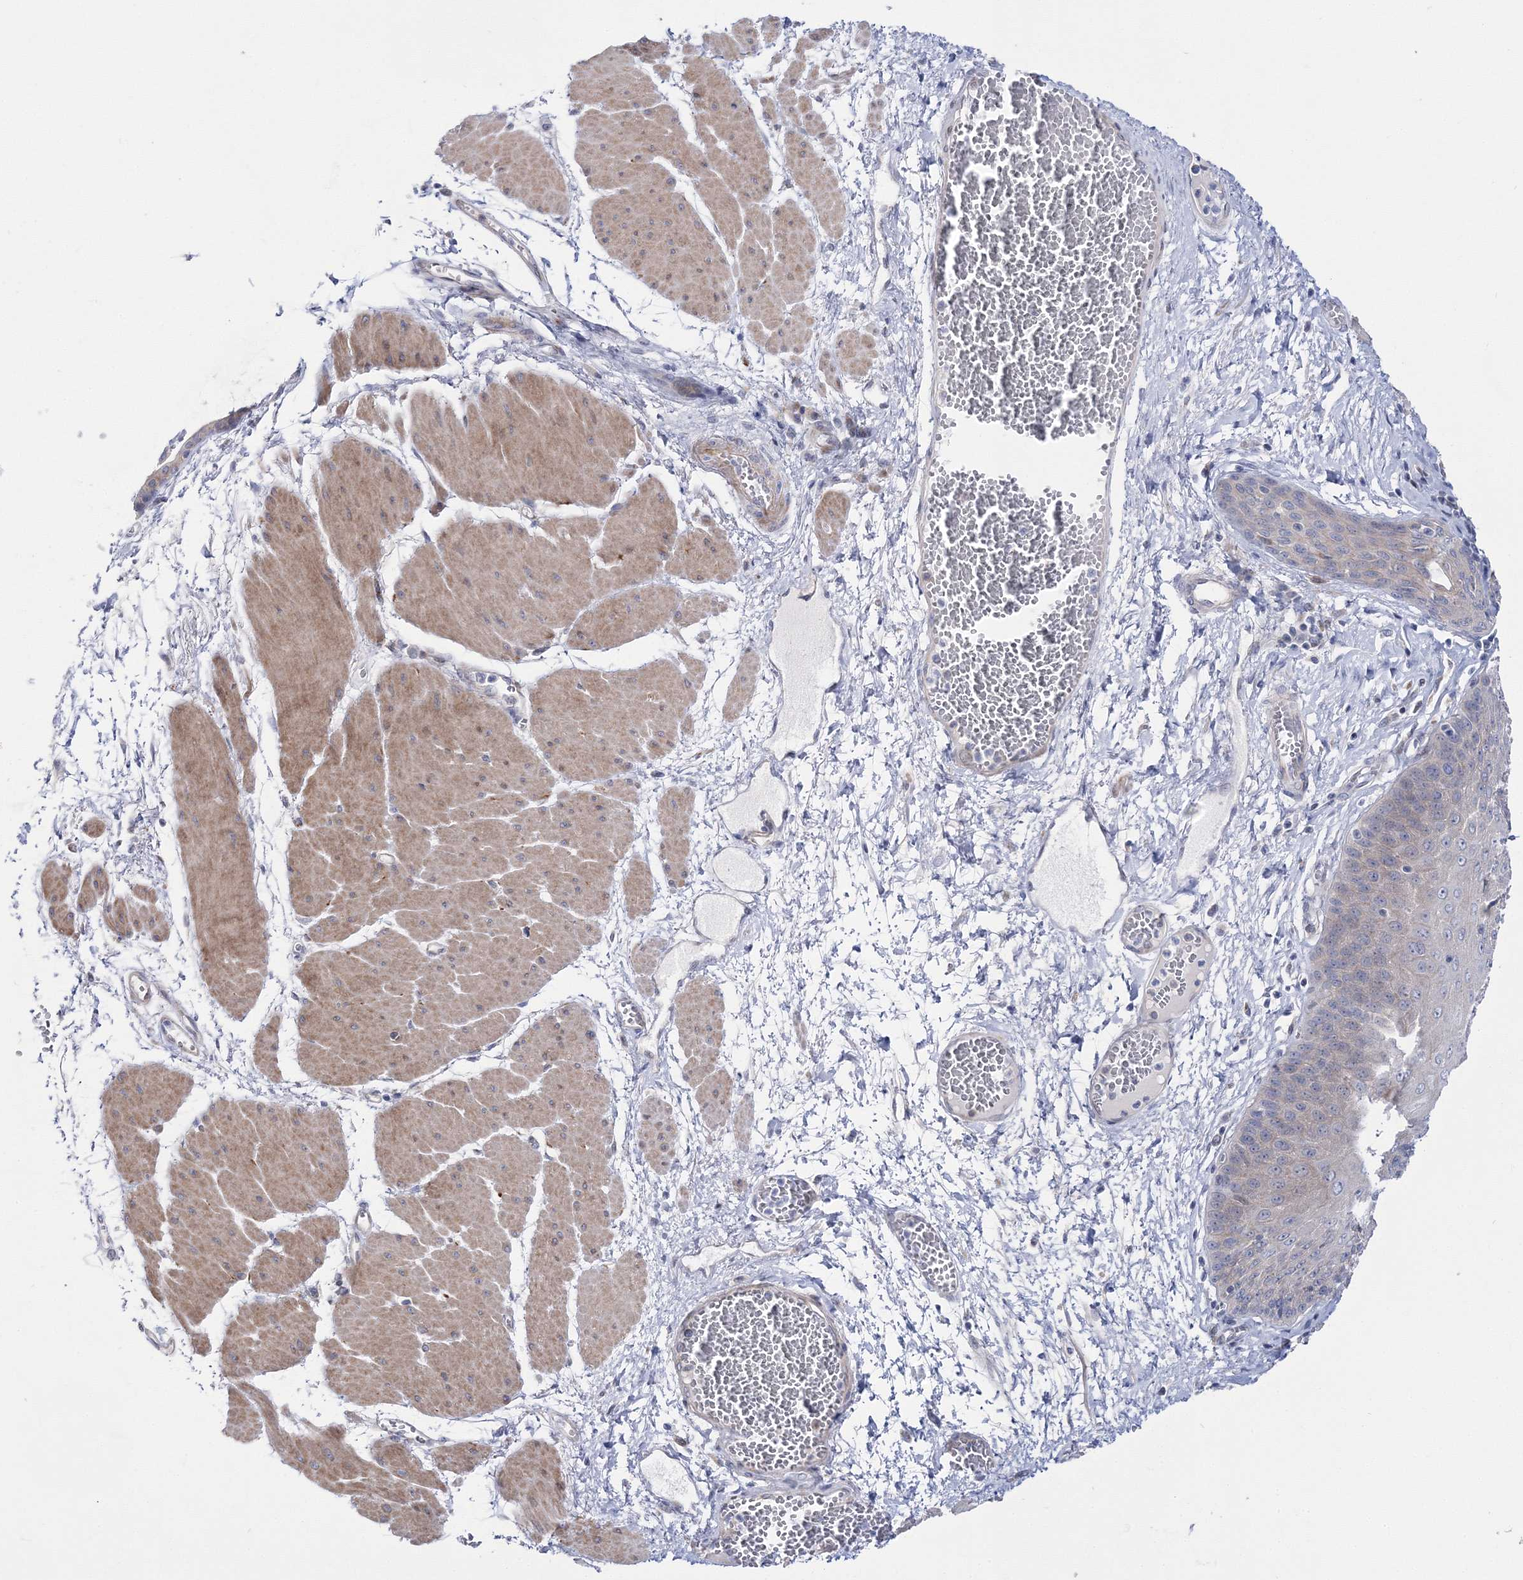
{"staining": {"intensity": "moderate", "quantity": "25%-75%", "location": "cytoplasmic/membranous"}, "tissue": "esophagus", "cell_type": "Squamous epithelial cells", "image_type": "normal", "snomed": [{"axis": "morphology", "description": "Normal tissue, NOS"}, {"axis": "topography", "description": "Esophagus"}], "caption": "This histopathology image shows immunohistochemistry staining of unremarkable human esophagus, with medium moderate cytoplasmic/membranous expression in about 25%-75% of squamous epithelial cells.", "gene": "ARHGAP32", "patient": {"sex": "male", "age": 60}}